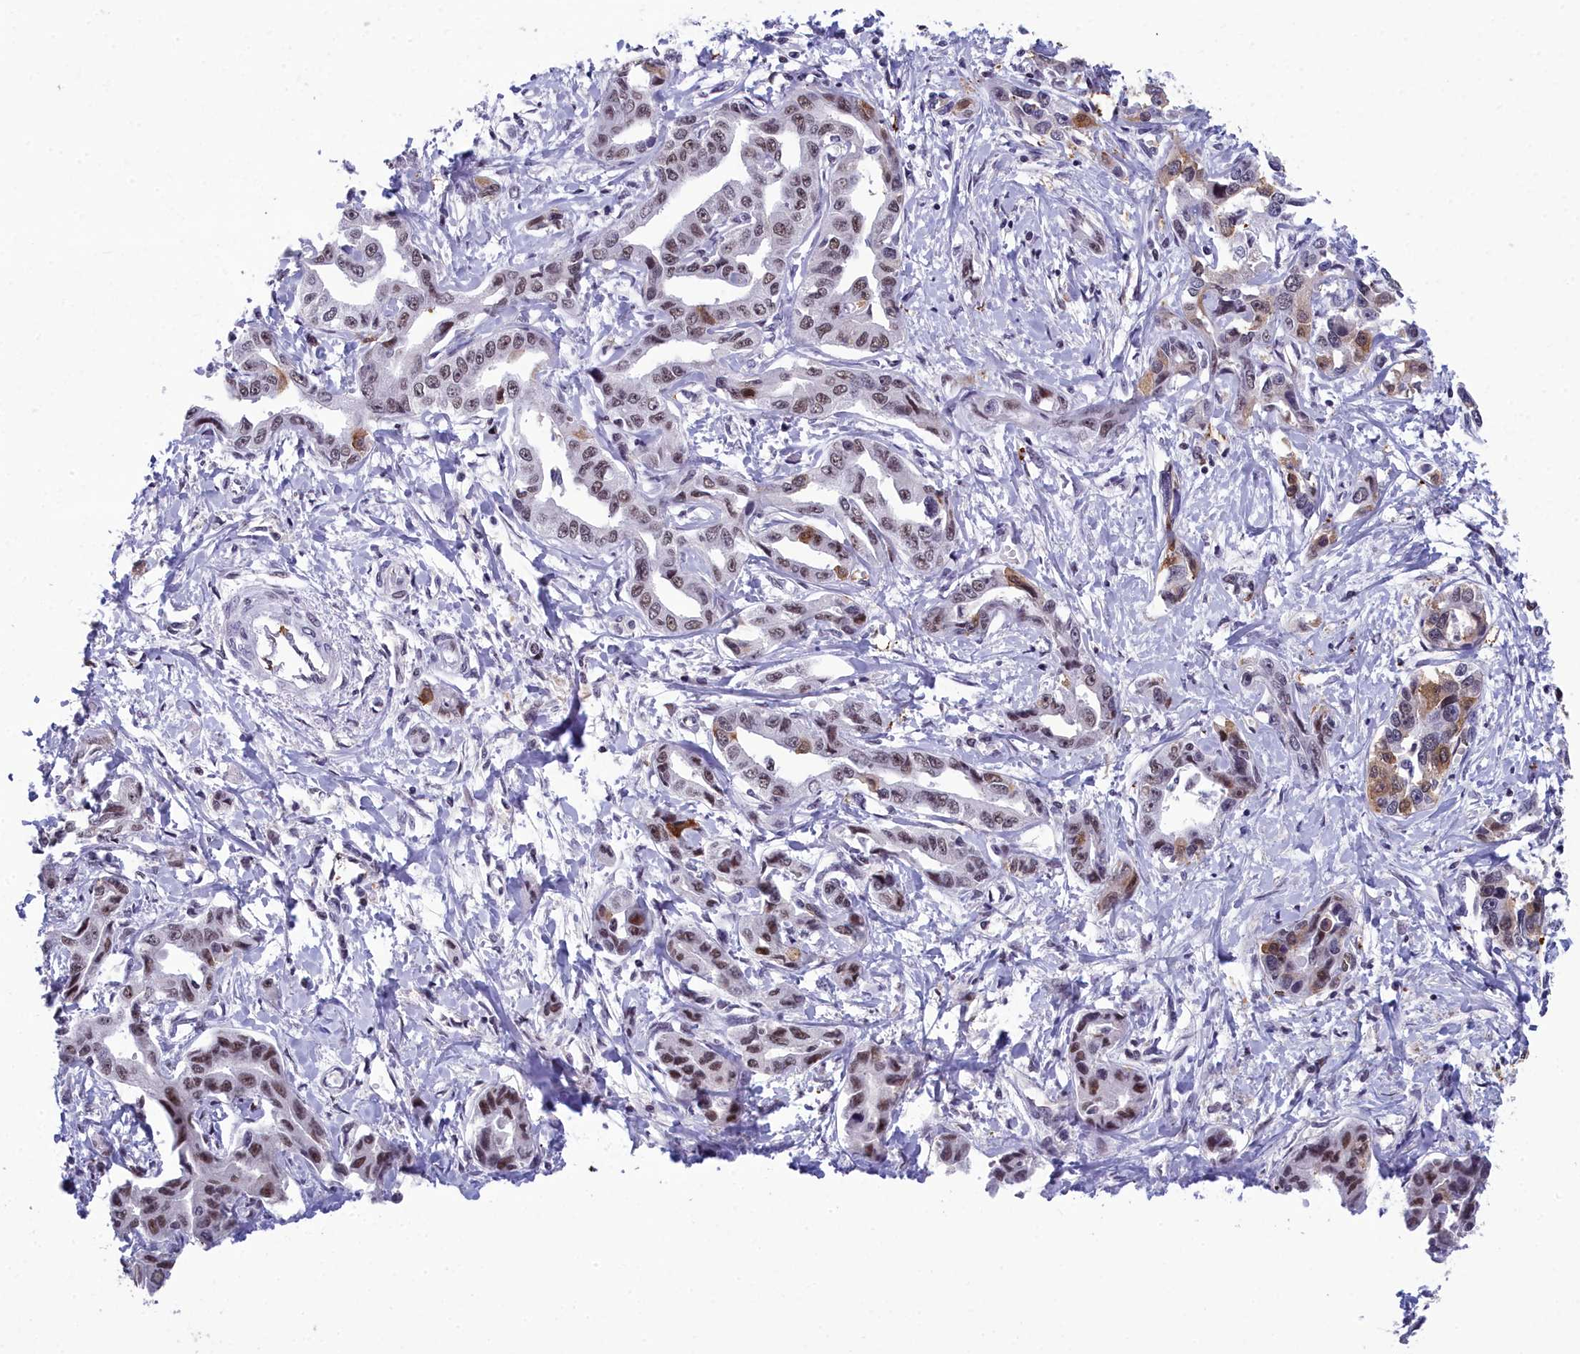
{"staining": {"intensity": "moderate", "quantity": ">75%", "location": "nuclear"}, "tissue": "liver cancer", "cell_type": "Tumor cells", "image_type": "cancer", "snomed": [{"axis": "morphology", "description": "Cholangiocarcinoma"}, {"axis": "topography", "description": "Liver"}], "caption": "This is a photomicrograph of immunohistochemistry (IHC) staining of liver cholangiocarcinoma, which shows moderate expression in the nuclear of tumor cells.", "gene": "CCDC97", "patient": {"sex": "male", "age": 59}}